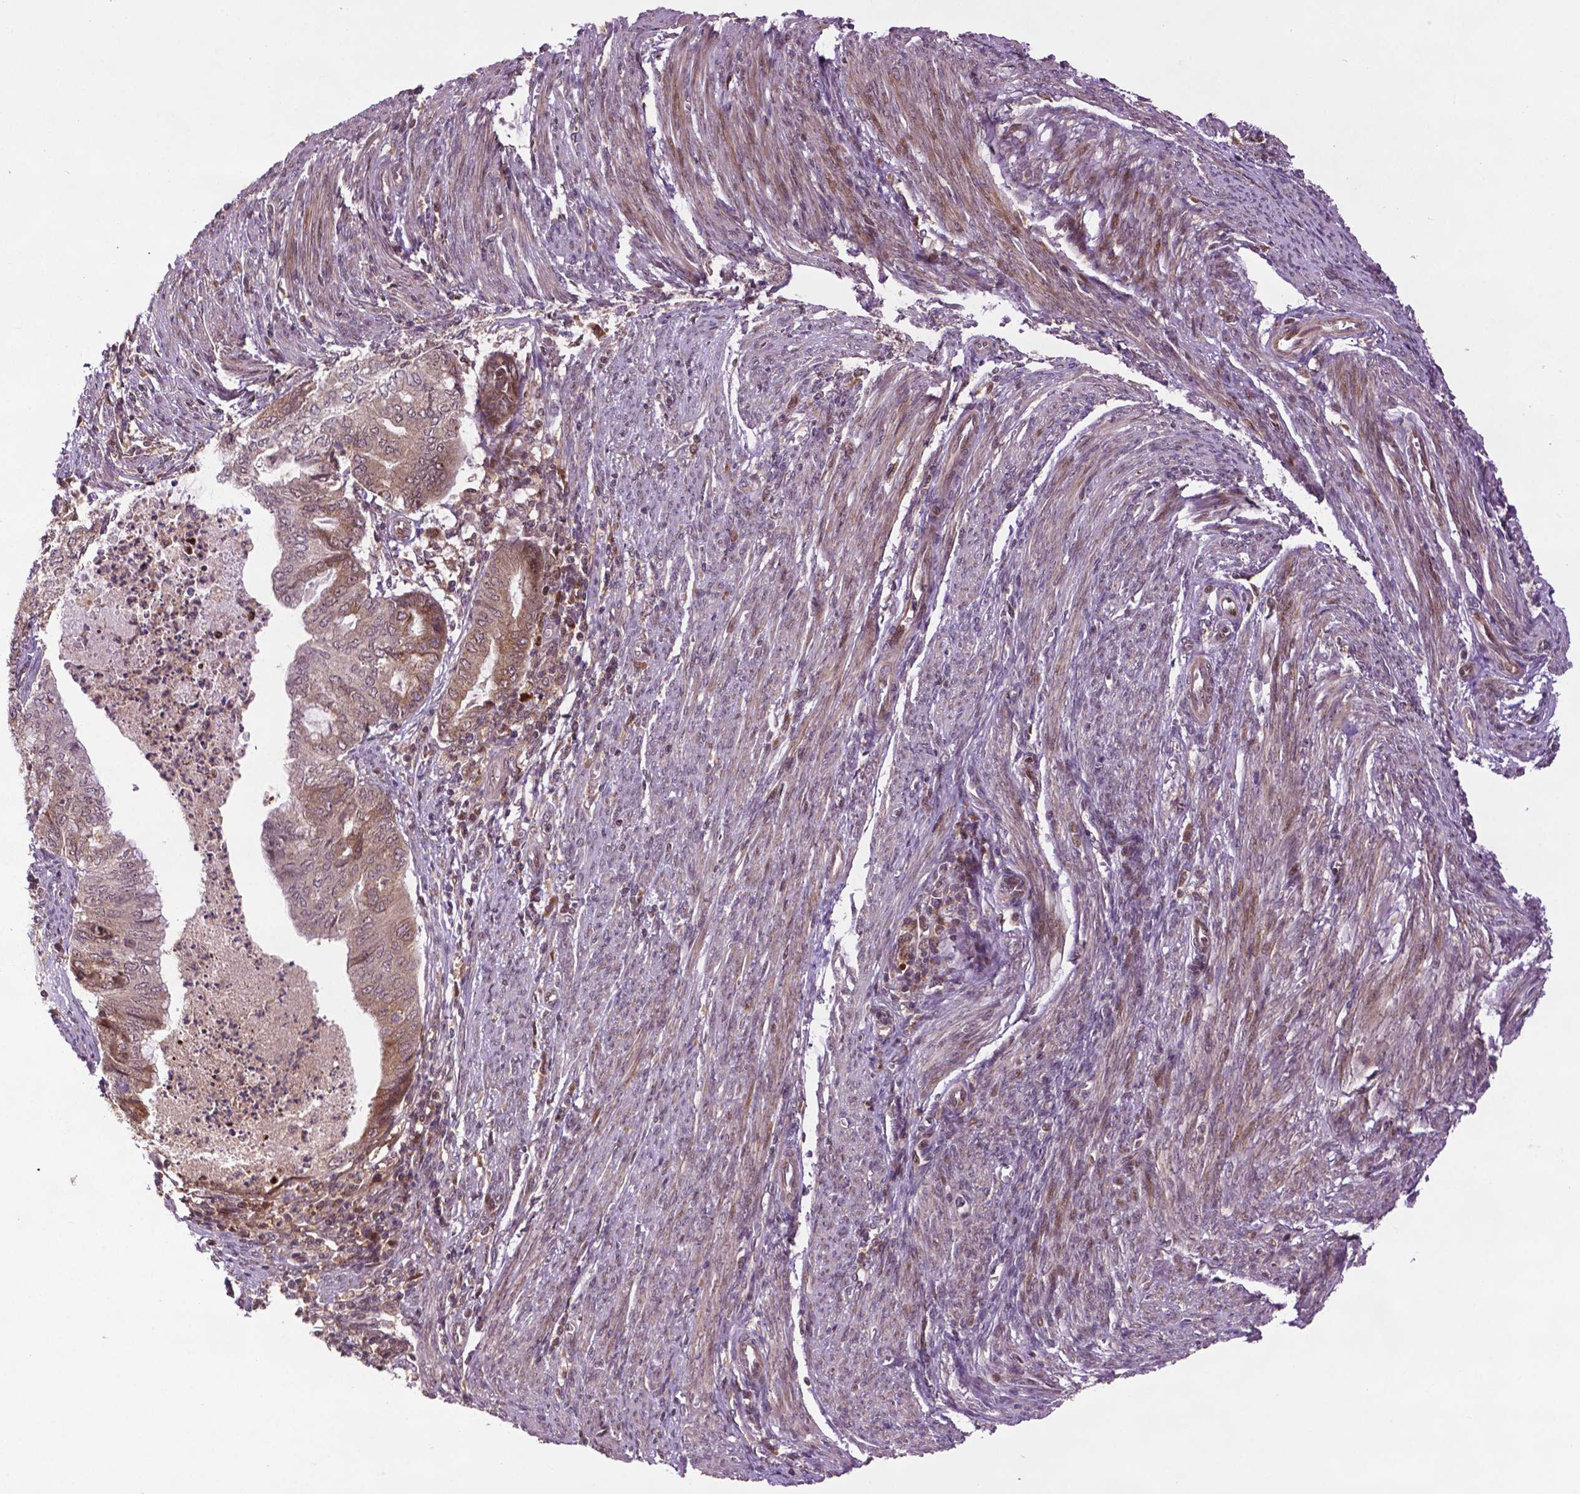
{"staining": {"intensity": "weak", "quantity": "25%-75%", "location": "cytoplasmic/membranous"}, "tissue": "endometrial cancer", "cell_type": "Tumor cells", "image_type": "cancer", "snomed": [{"axis": "morphology", "description": "Adenocarcinoma, NOS"}, {"axis": "topography", "description": "Endometrium"}], "caption": "This is an image of immunohistochemistry (IHC) staining of endometrial cancer, which shows weak expression in the cytoplasmic/membranous of tumor cells.", "gene": "TMX2", "patient": {"sex": "female", "age": 79}}